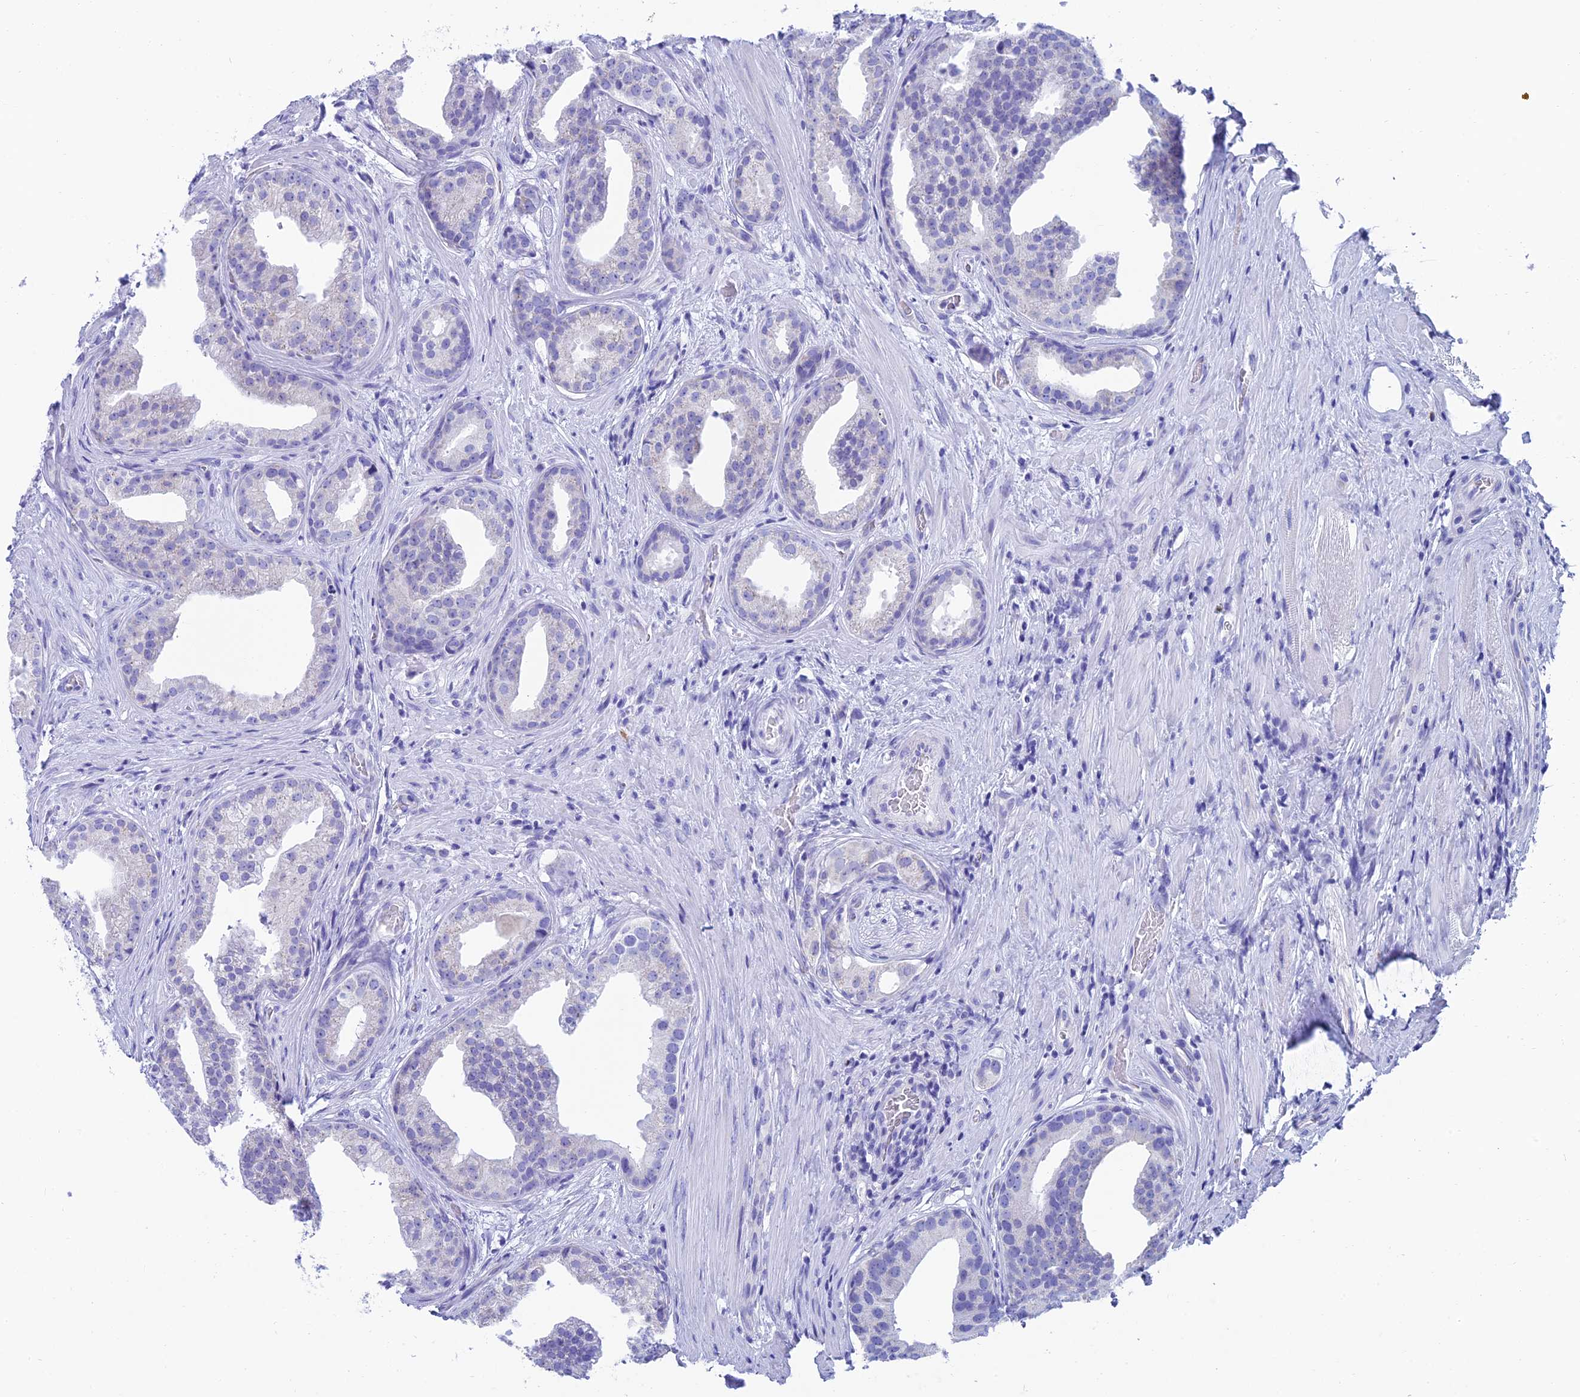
{"staining": {"intensity": "negative", "quantity": "none", "location": "none"}, "tissue": "prostate cancer", "cell_type": "Tumor cells", "image_type": "cancer", "snomed": [{"axis": "morphology", "description": "Adenocarcinoma, Low grade"}, {"axis": "topography", "description": "Prostate"}], "caption": "A high-resolution image shows immunohistochemistry (IHC) staining of prostate cancer (low-grade adenocarcinoma), which shows no significant positivity in tumor cells.", "gene": "REEP4", "patient": {"sex": "male", "age": 71}}